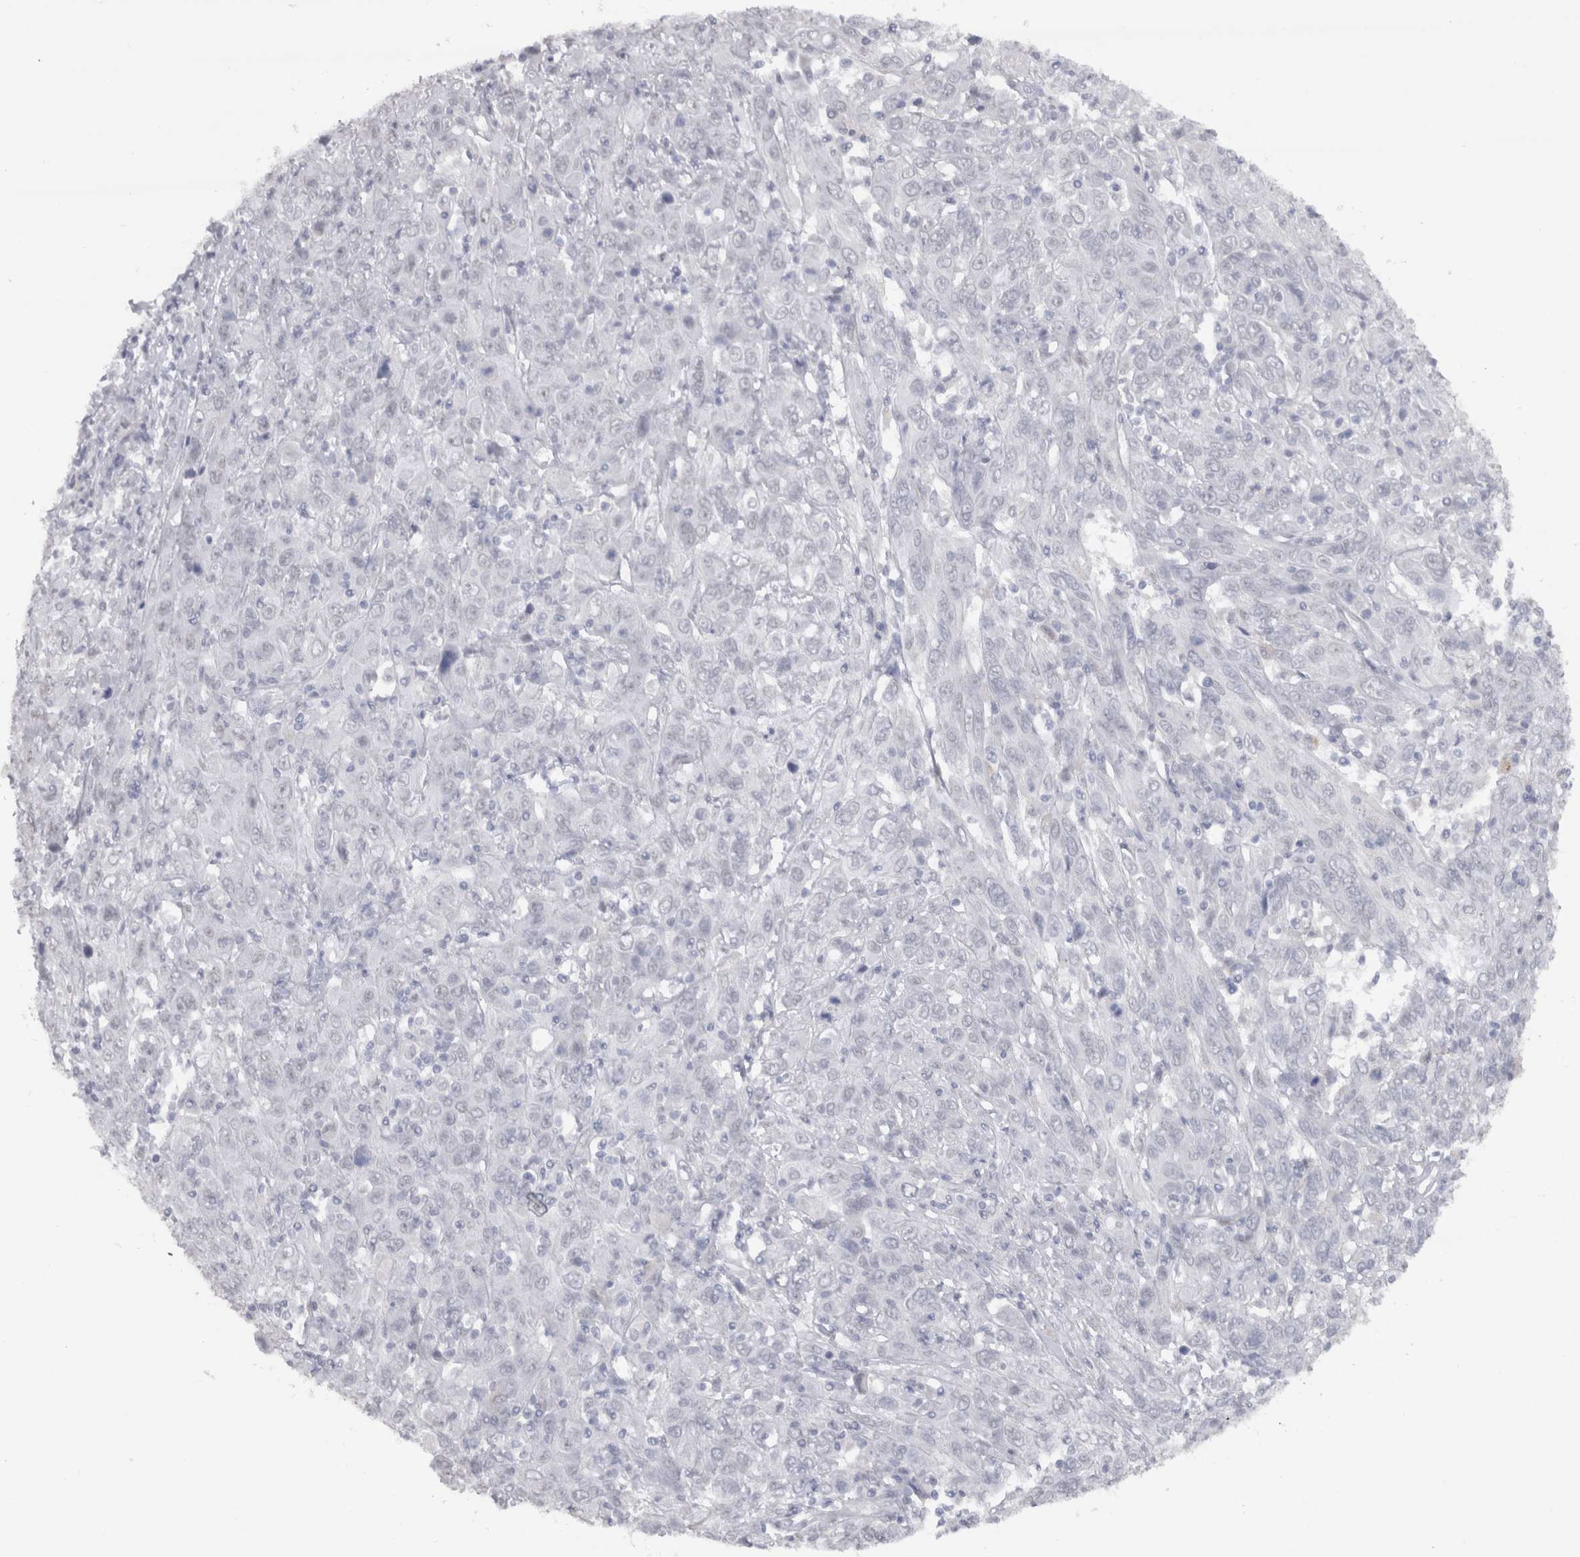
{"staining": {"intensity": "negative", "quantity": "none", "location": "none"}, "tissue": "cervical cancer", "cell_type": "Tumor cells", "image_type": "cancer", "snomed": [{"axis": "morphology", "description": "Squamous cell carcinoma, NOS"}, {"axis": "topography", "description": "Cervix"}], "caption": "There is no significant expression in tumor cells of cervical cancer. (Brightfield microscopy of DAB immunohistochemistry at high magnification).", "gene": "CDH17", "patient": {"sex": "female", "age": 46}}